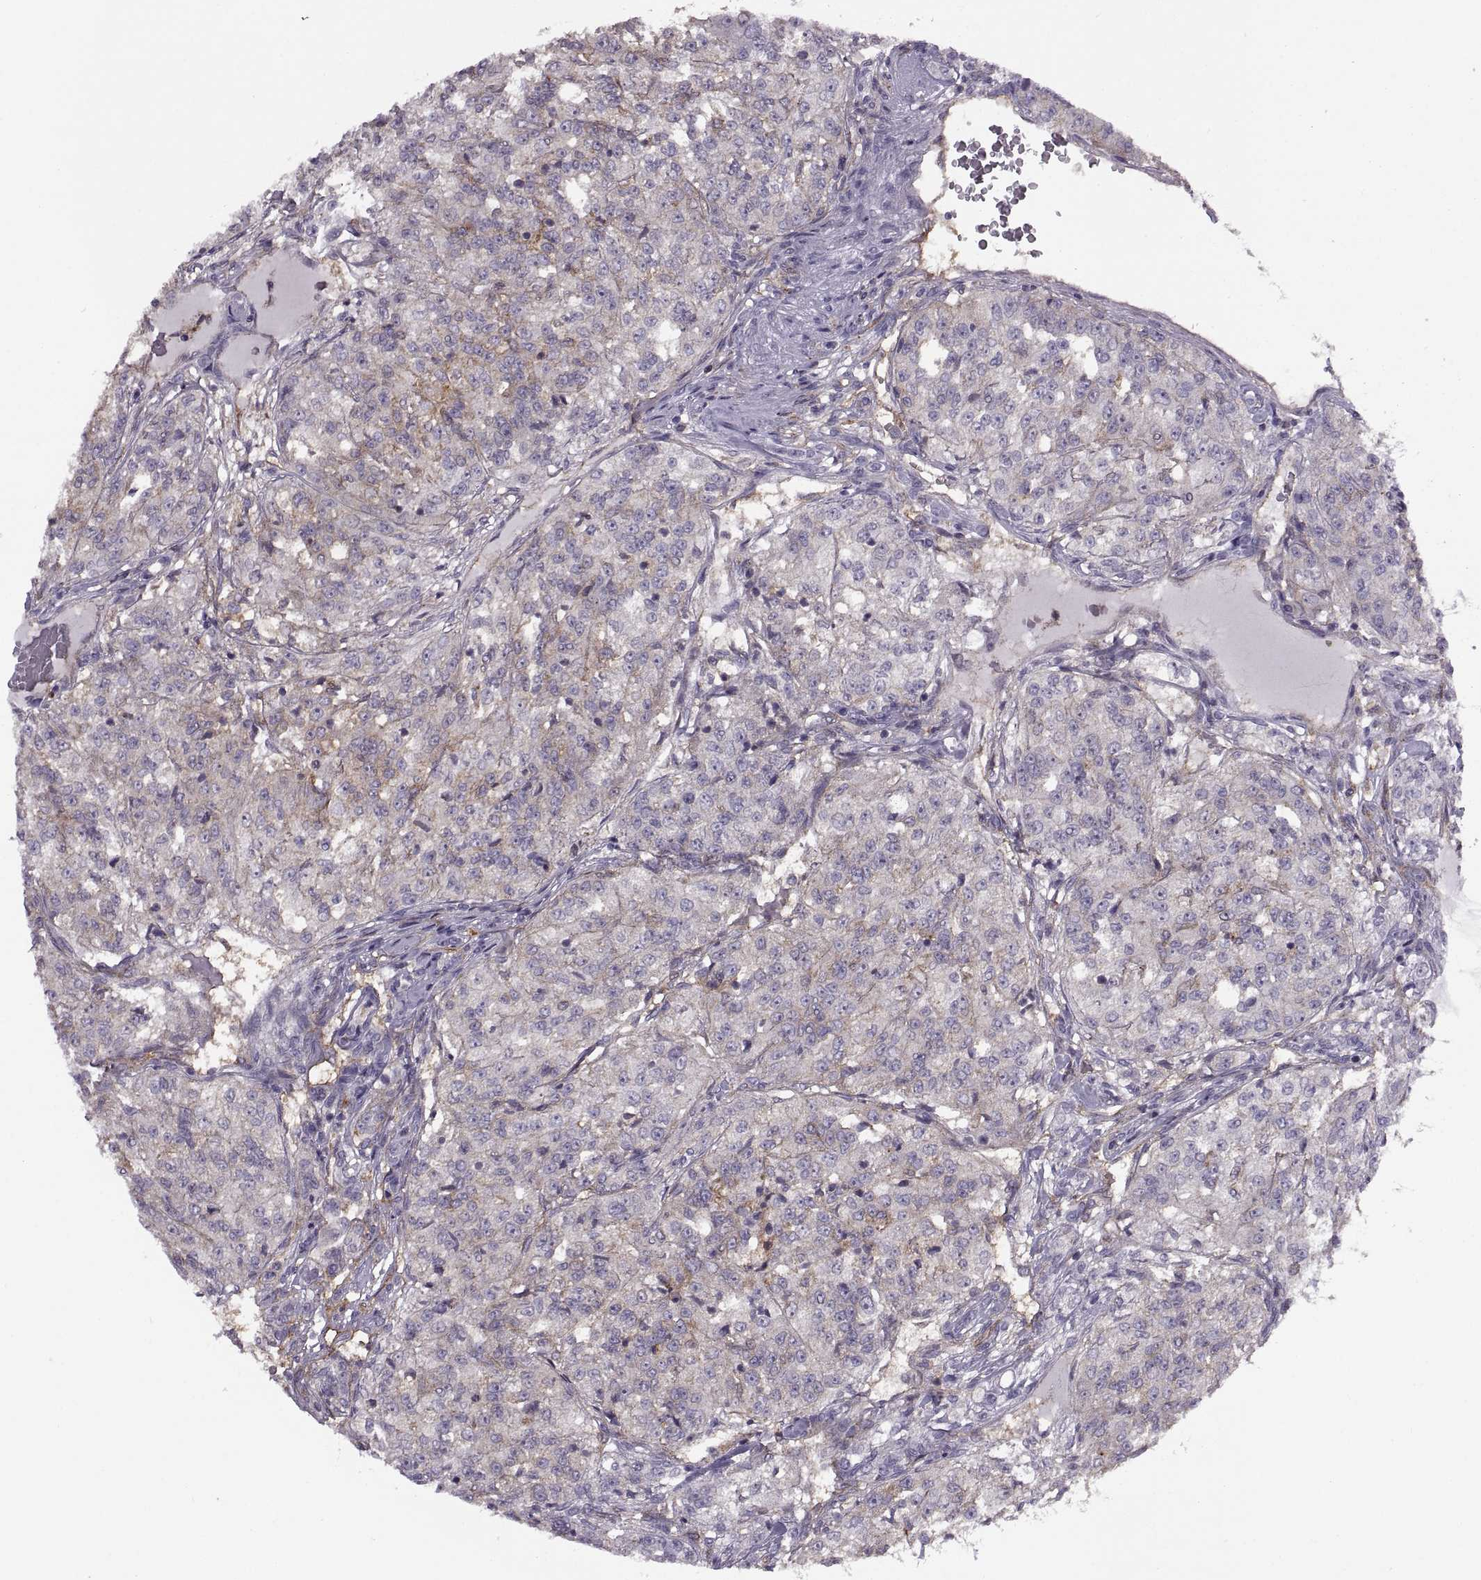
{"staining": {"intensity": "negative", "quantity": "none", "location": "none"}, "tissue": "renal cancer", "cell_type": "Tumor cells", "image_type": "cancer", "snomed": [{"axis": "morphology", "description": "Adenocarcinoma, NOS"}, {"axis": "topography", "description": "Kidney"}], "caption": "Immunohistochemistry image of neoplastic tissue: human adenocarcinoma (renal) stained with DAB shows no significant protein staining in tumor cells.", "gene": "RALB", "patient": {"sex": "female", "age": 63}}